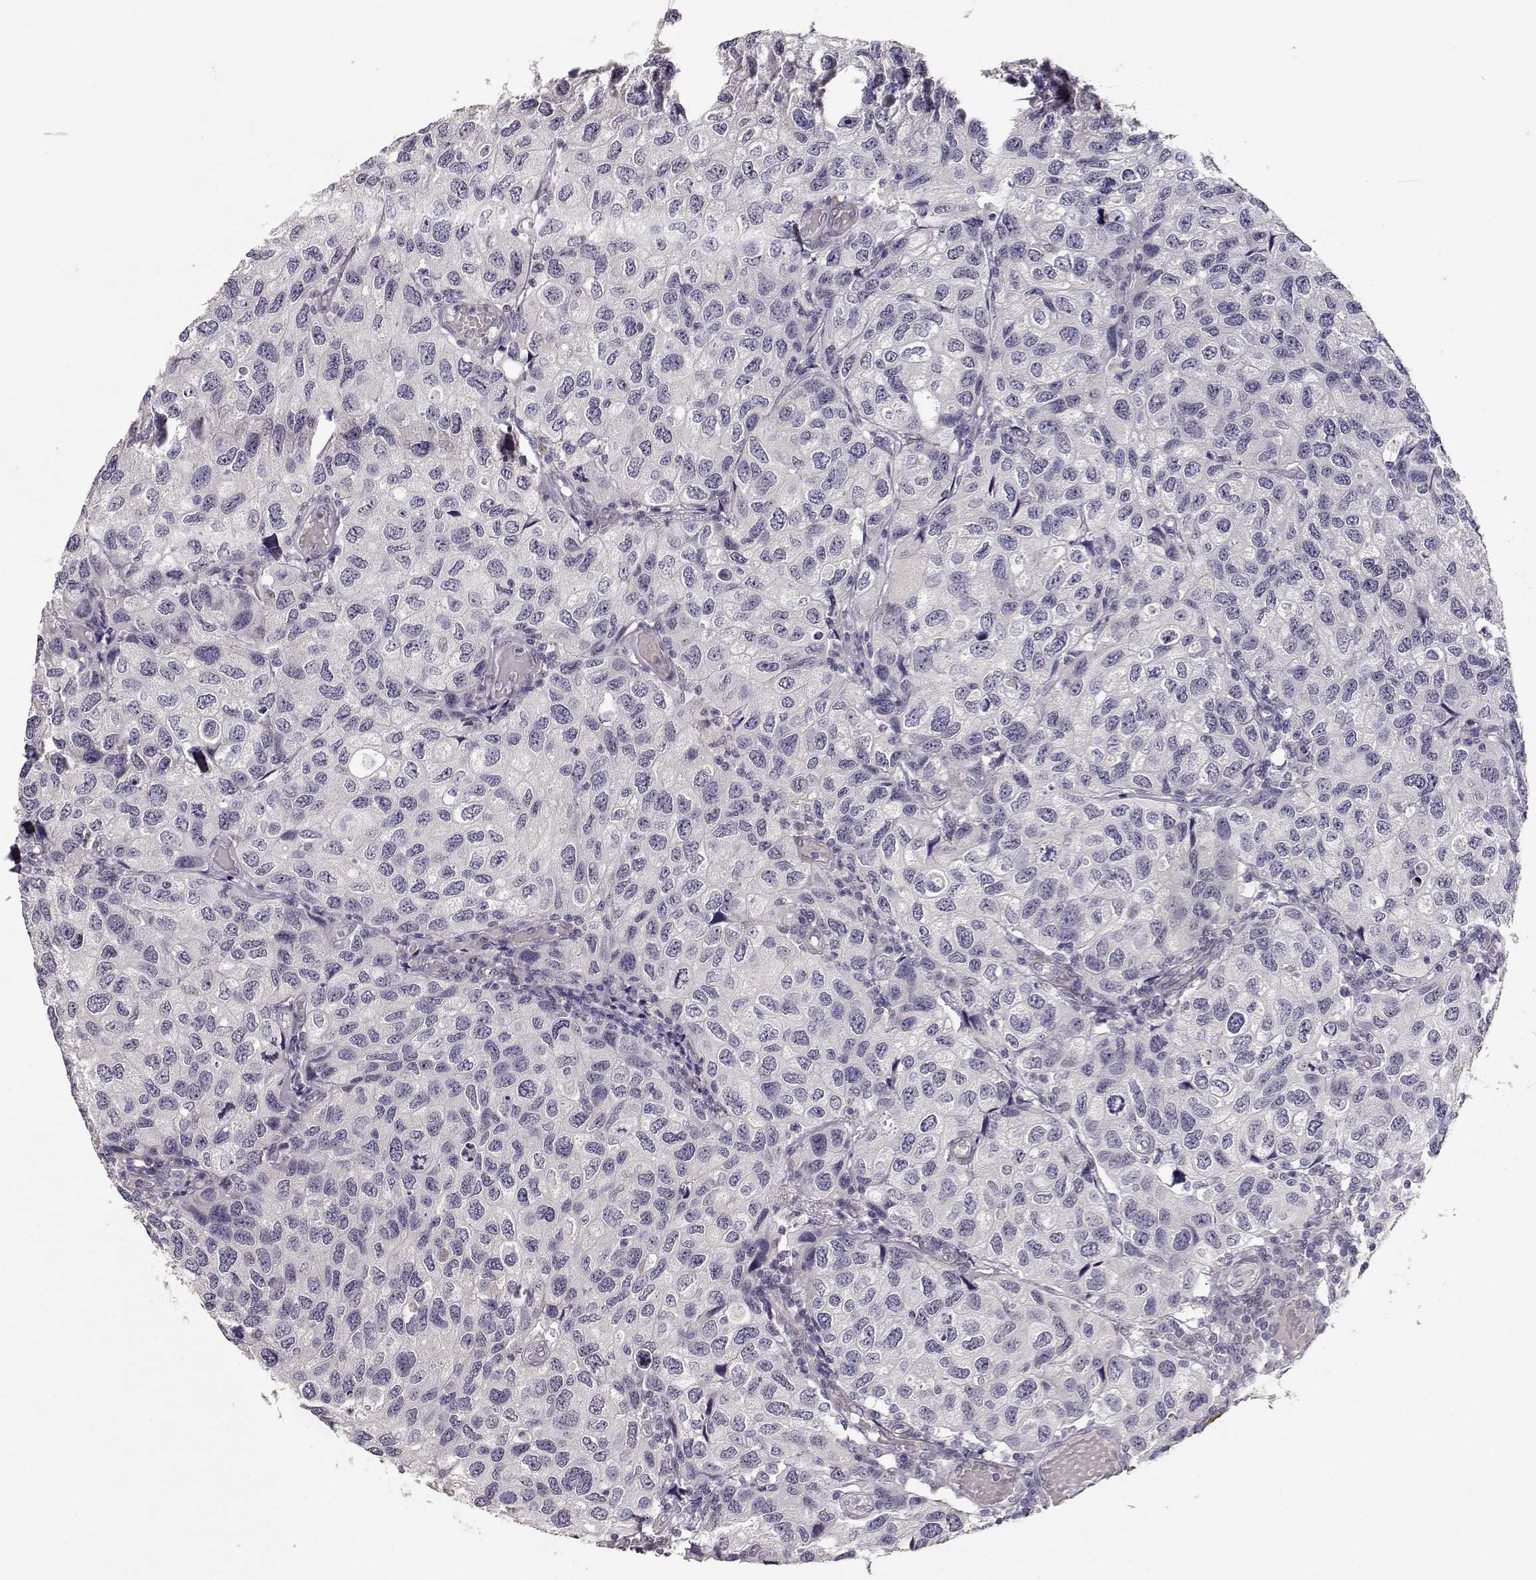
{"staining": {"intensity": "negative", "quantity": "none", "location": "none"}, "tissue": "urothelial cancer", "cell_type": "Tumor cells", "image_type": "cancer", "snomed": [{"axis": "morphology", "description": "Urothelial carcinoma, High grade"}, {"axis": "topography", "description": "Urinary bladder"}], "caption": "Immunohistochemical staining of urothelial cancer displays no significant staining in tumor cells.", "gene": "LAMA5", "patient": {"sex": "male", "age": 79}}